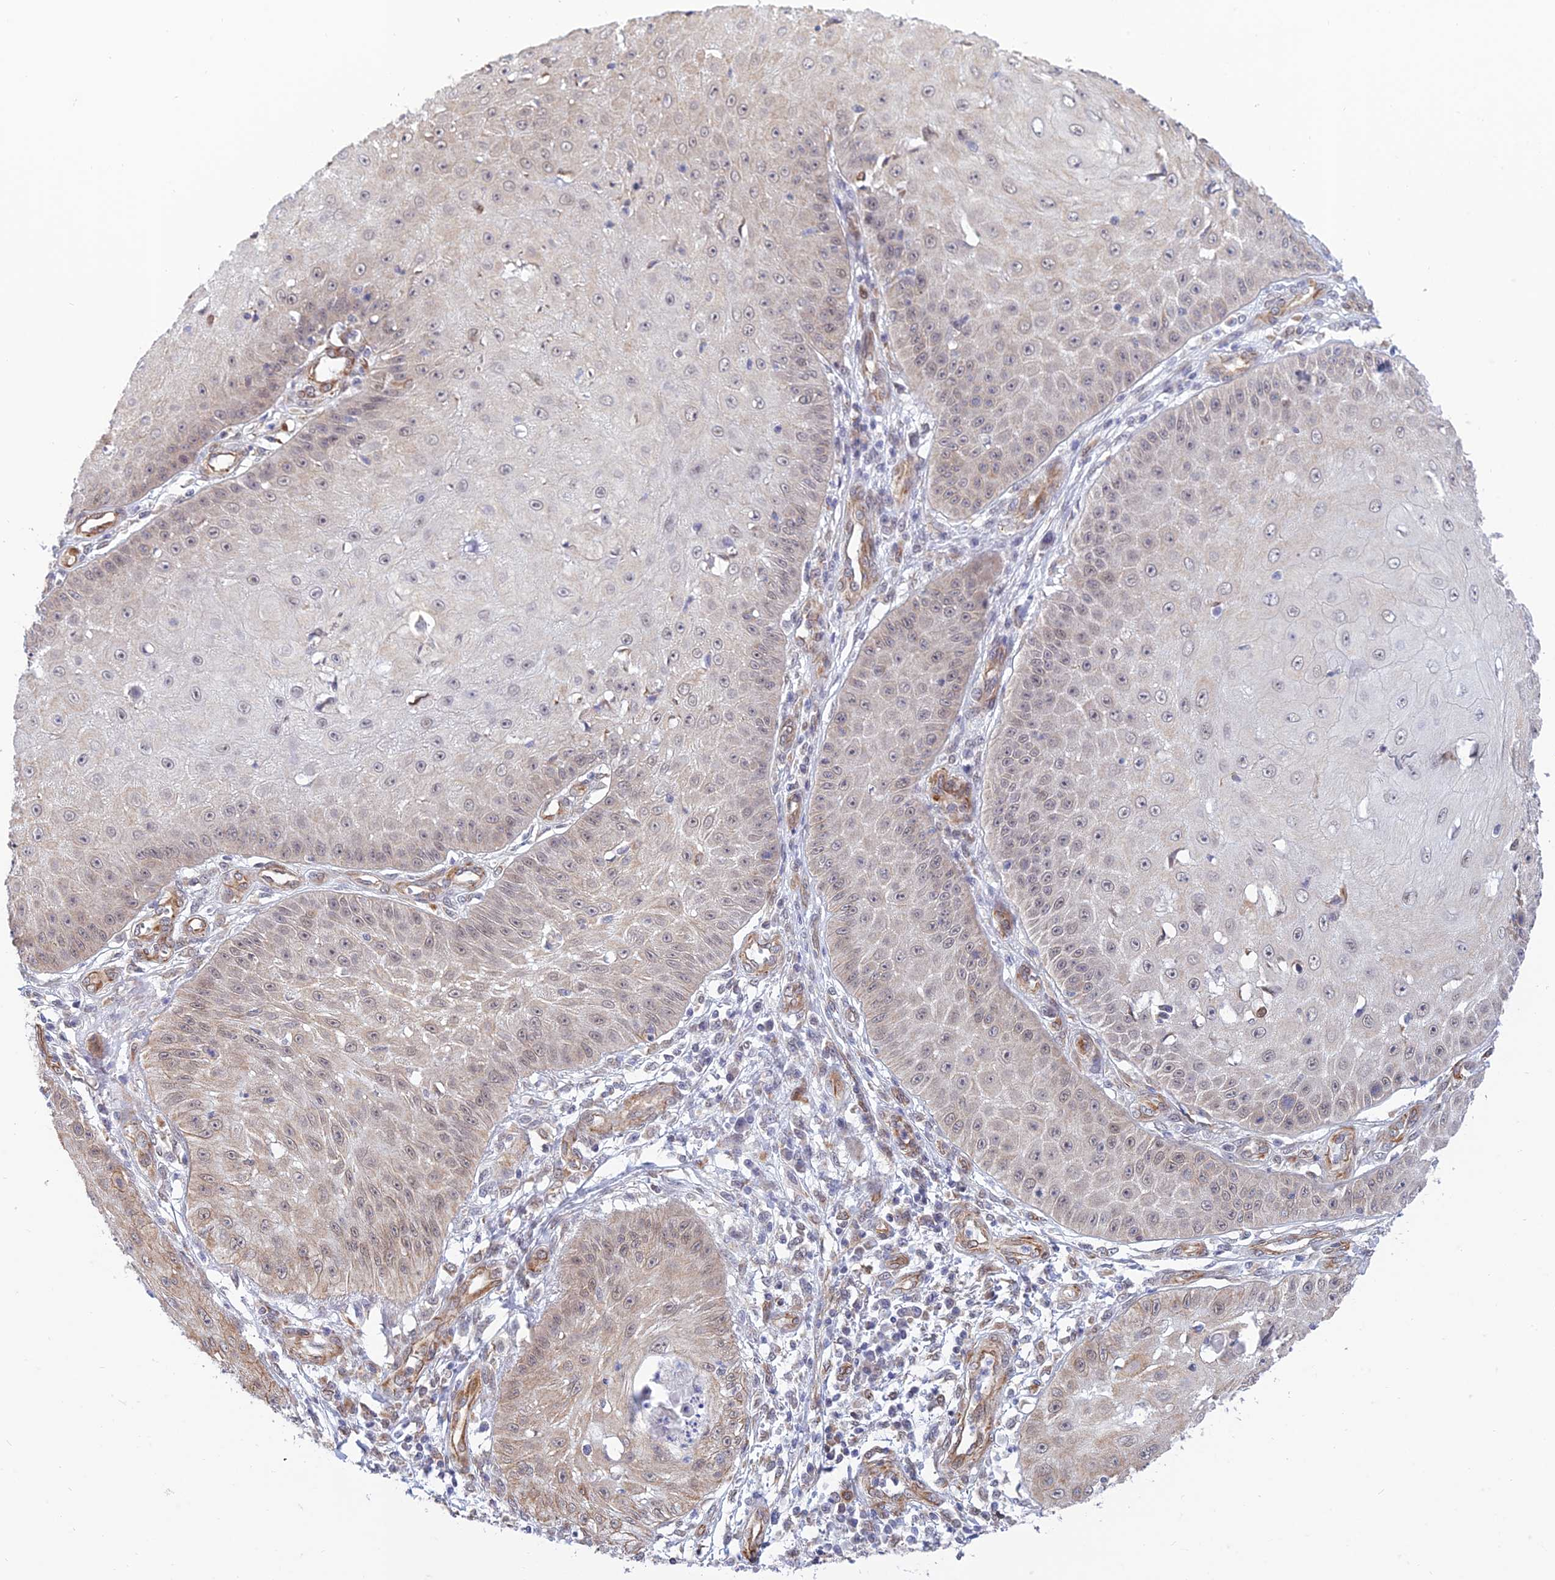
{"staining": {"intensity": "weak", "quantity": "<25%", "location": "cytoplasmic/membranous"}, "tissue": "skin cancer", "cell_type": "Tumor cells", "image_type": "cancer", "snomed": [{"axis": "morphology", "description": "Squamous cell carcinoma, NOS"}, {"axis": "topography", "description": "Skin"}], "caption": "This is an immunohistochemistry (IHC) image of human squamous cell carcinoma (skin). There is no staining in tumor cells.", "gene": "PAGR1", "patient": {"sex": "male", "age": 70}}